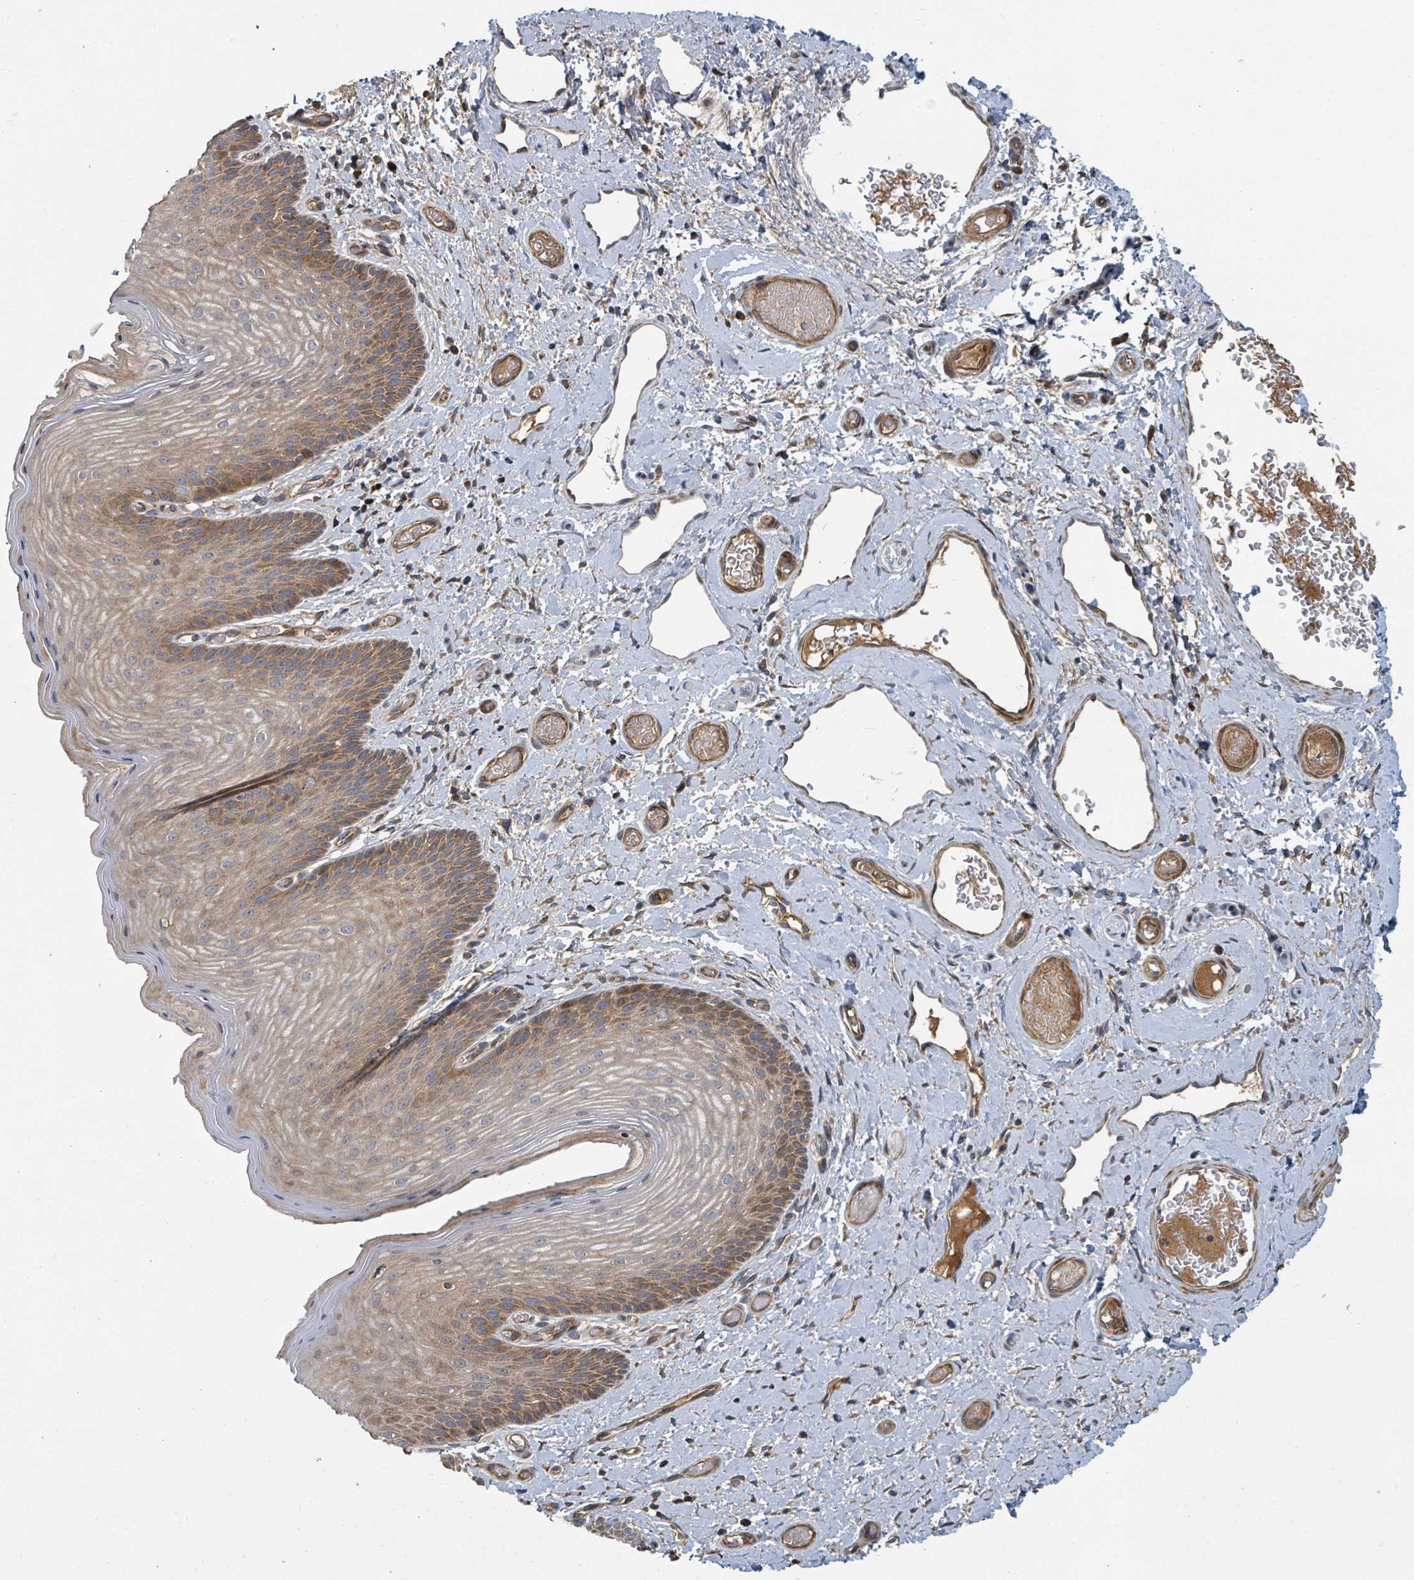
{"staining": {"intensity": "moderate", "quantity": ">75%", "location": "cytoplasmic/membranous"}, "tissue": "skin", "cell_type": "Epidermal cells", "image_type": "normal", "snomed": [{"axis": "morphology", "description": "Normal tissue, NOS"}, {"axis": "topography", "description": "Anal"}], "caption": "Protein analysis of benign skin demonstrates moderate cytoplasmic/membranous positivity in about >75% of epidermal cells. (Stains: DAB in brown, nuclei in blue, Microscopy: brightfield microscopy at high magnification).", "gene": "DPM1", "patient": {"sex": "female", "age": 40}}